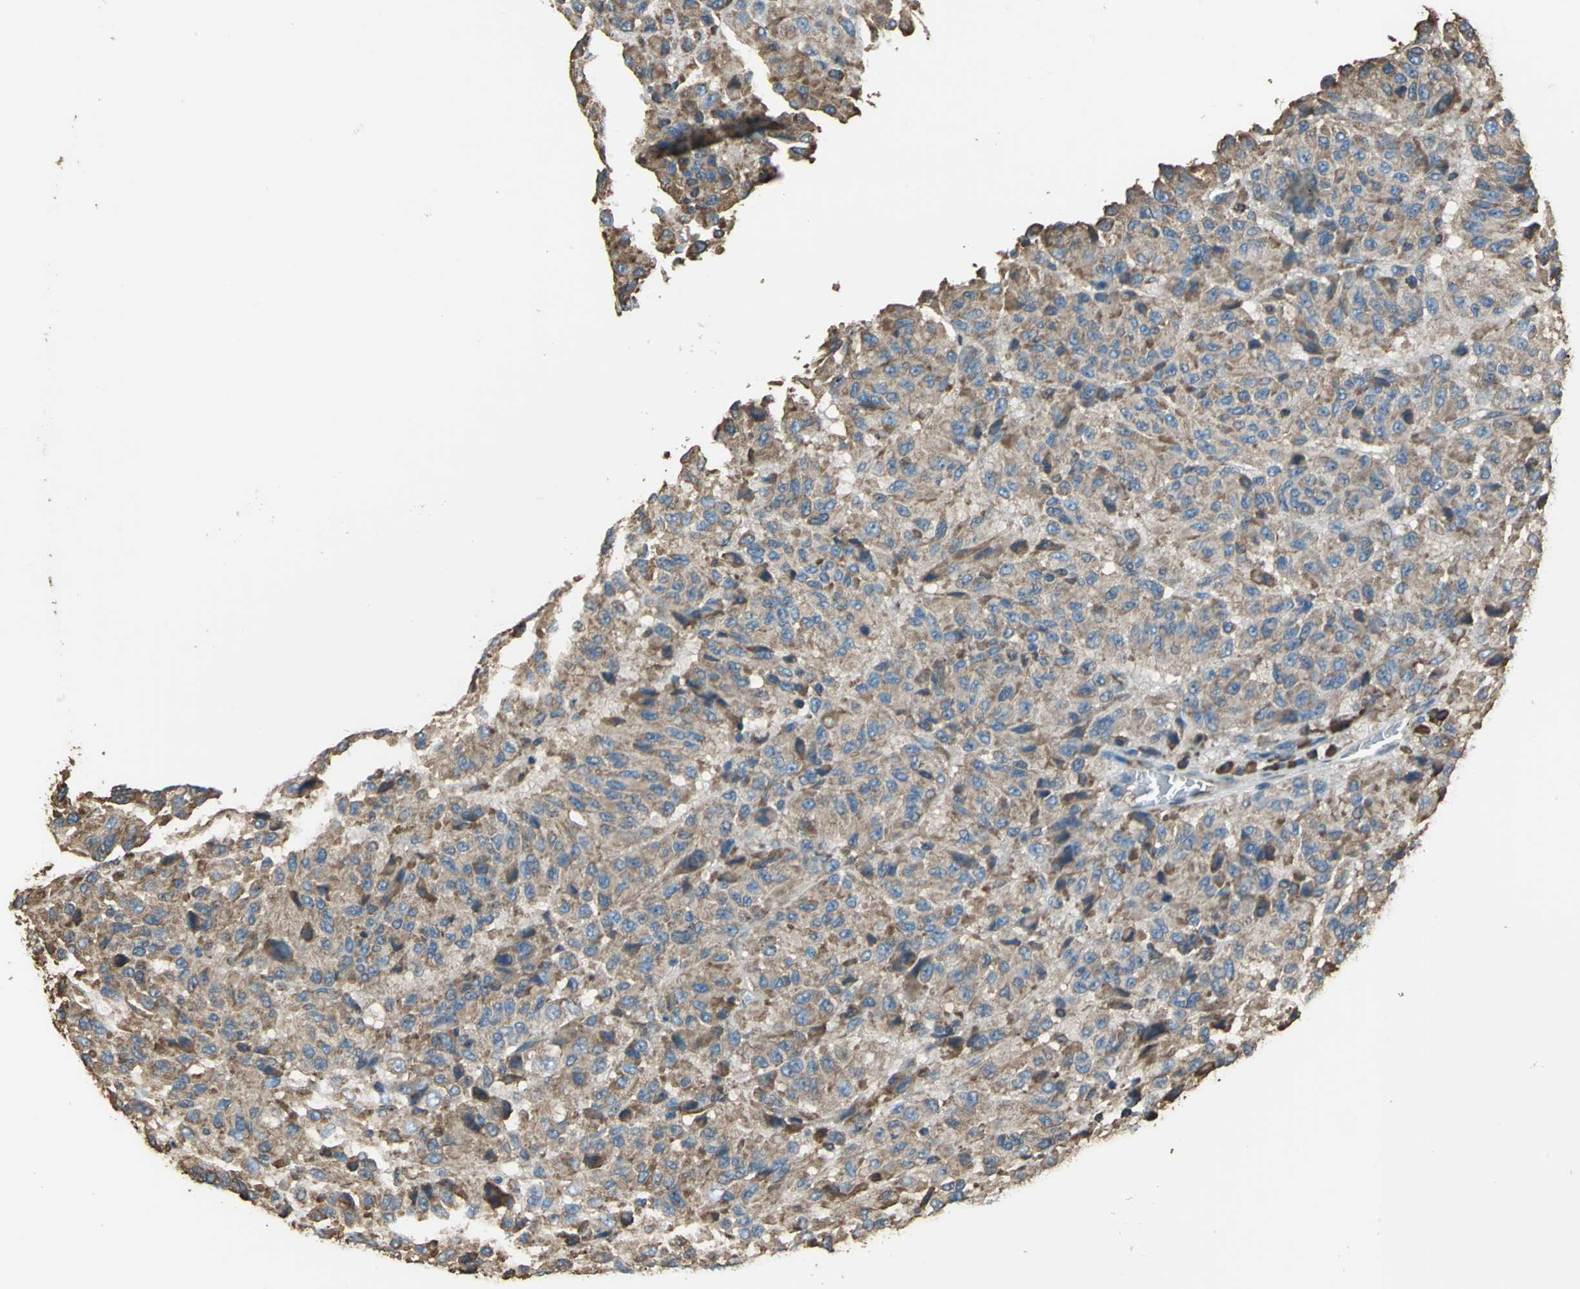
{"staining": {"intensity": "moderate", "quantity": ">75%", "location": "cytoplasmic/membranous"}, "tissue": "melanoma", "cell_type": "Tumor cells", "image_type": "cancer", "snomed": [{"axis": "morphology", "description": "Malignant melanoma, Metastatic site"}, {"axis": "topography", "description": "Lung"}], "caption": "Moderate cytoplasmic/membranous expression for a protein is appreciated in about >75% of tumor cells of malignant melanoma (metastatic site) using IHC.", "gene": "GPANK1", "patient": {"sex": "male", "age": 64}}